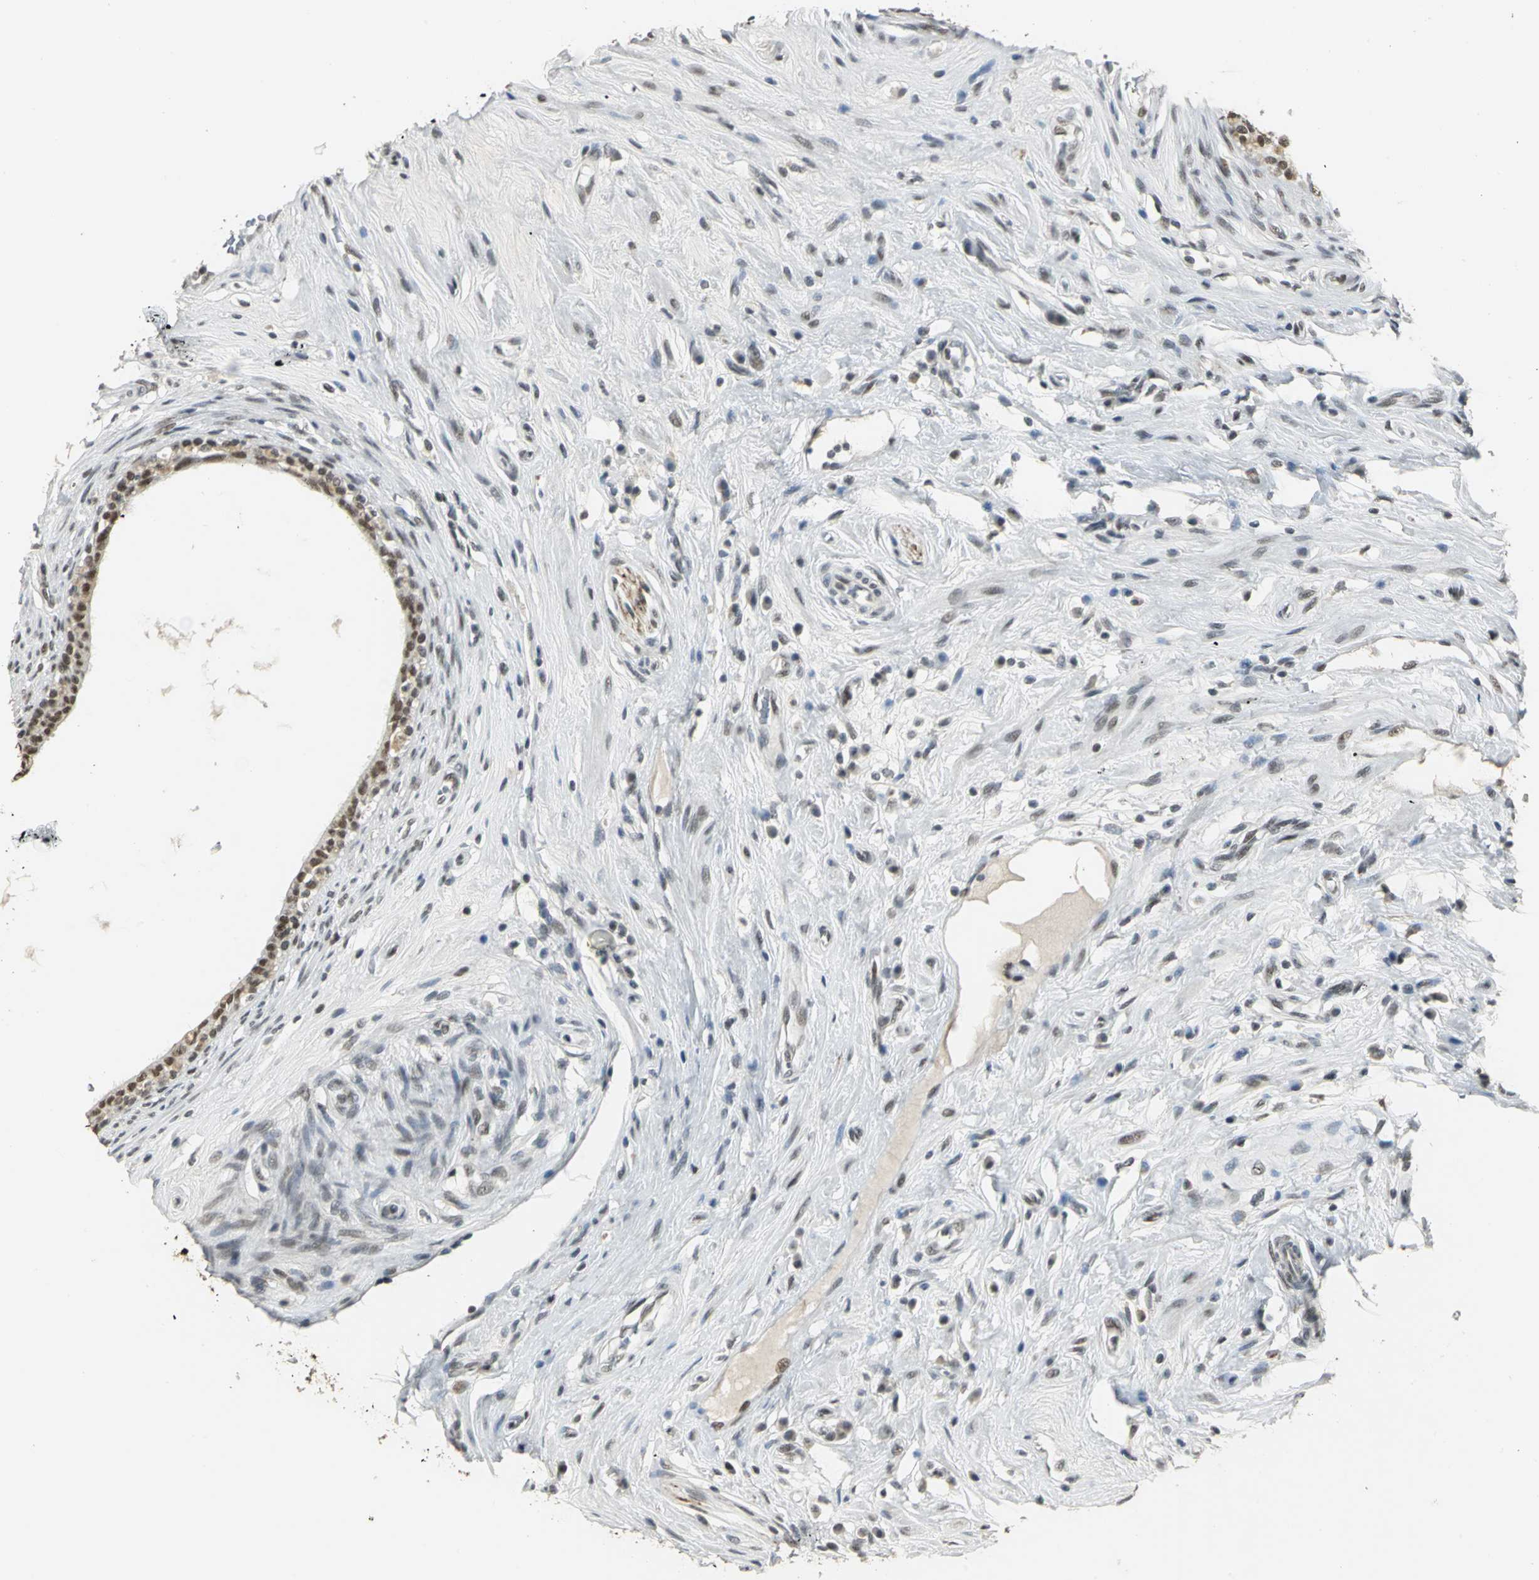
{"staining": {"intensity": "strong", "quantity": ">75%", "location": "nuclear"}, "tissue": "epididymis", "cell_type": "Glandular cells", "image_type": "normal", "snomed": [{"axis": "morphology", "description": "Normal tissue, NOS"}, {"axis": "morphology", "description": "Inflammation, NOS"}, {"axis": "topography", "description": "Epididymis"}], "caption": "The photomicrograph displays immunohistochemical staining of normal epididymis. There is strong nuclear expression is identified in about >75% of glandular cells.", "gene": "CBX3", "patient": {"sex": "male", "age": 84}}